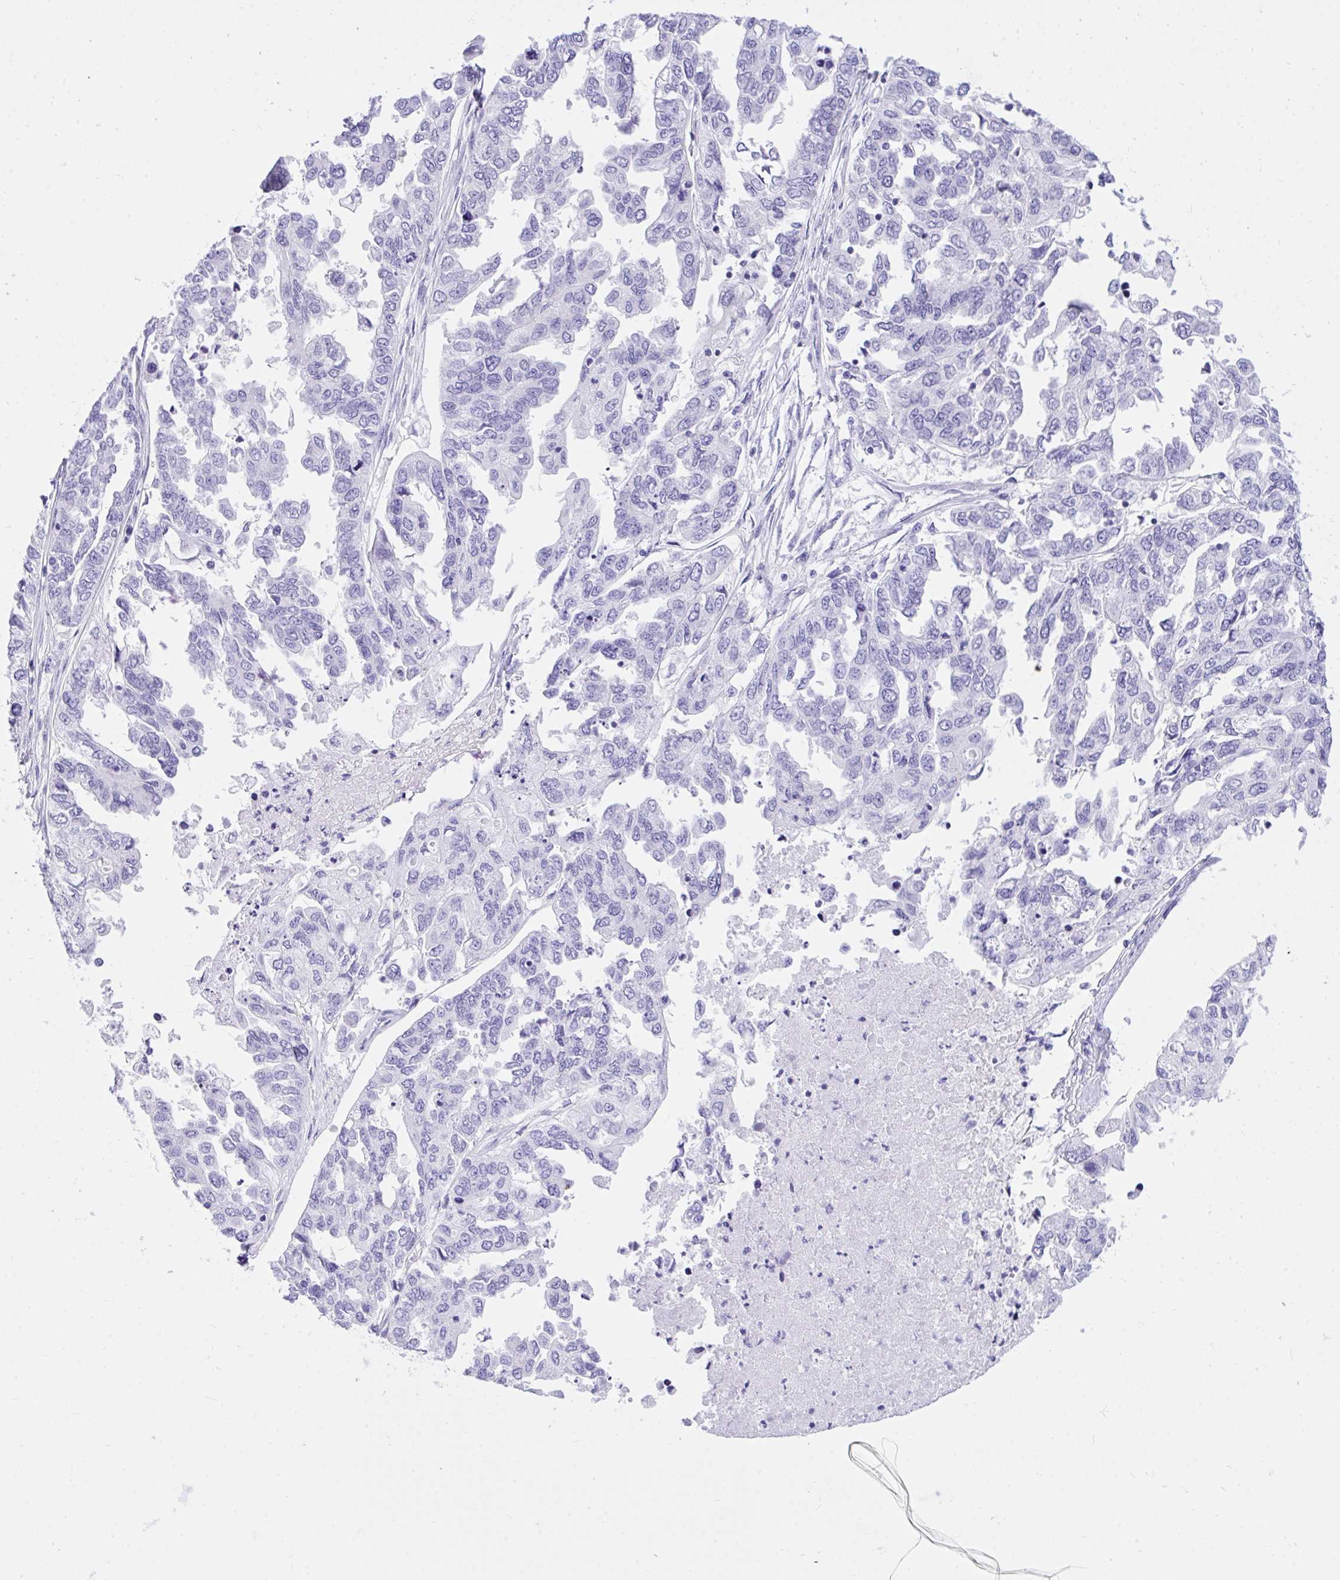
{"staining": {"intensity": "negative", "quantity": "none", "location": "none"}, "tissue": "ovarian cancer", "cell_type": "Tumor cells", "image_type": "cancer", "snomed": [{"axis": "morphology", "description": "Cystadenocarcinoma, serous, NOS"}, {"axis": "topography", "description": "Ovary"}], "caption": "Protein analysis of ovarian serous cystadenocarcinoma demonstrates no significant positivity in tumor cells. (DAB immunohistochemistry (IHC) visualized using brightfield microscopy, high magnification).", "gene": "TLN2", "patient": {"sex": "female", "age": 53}}